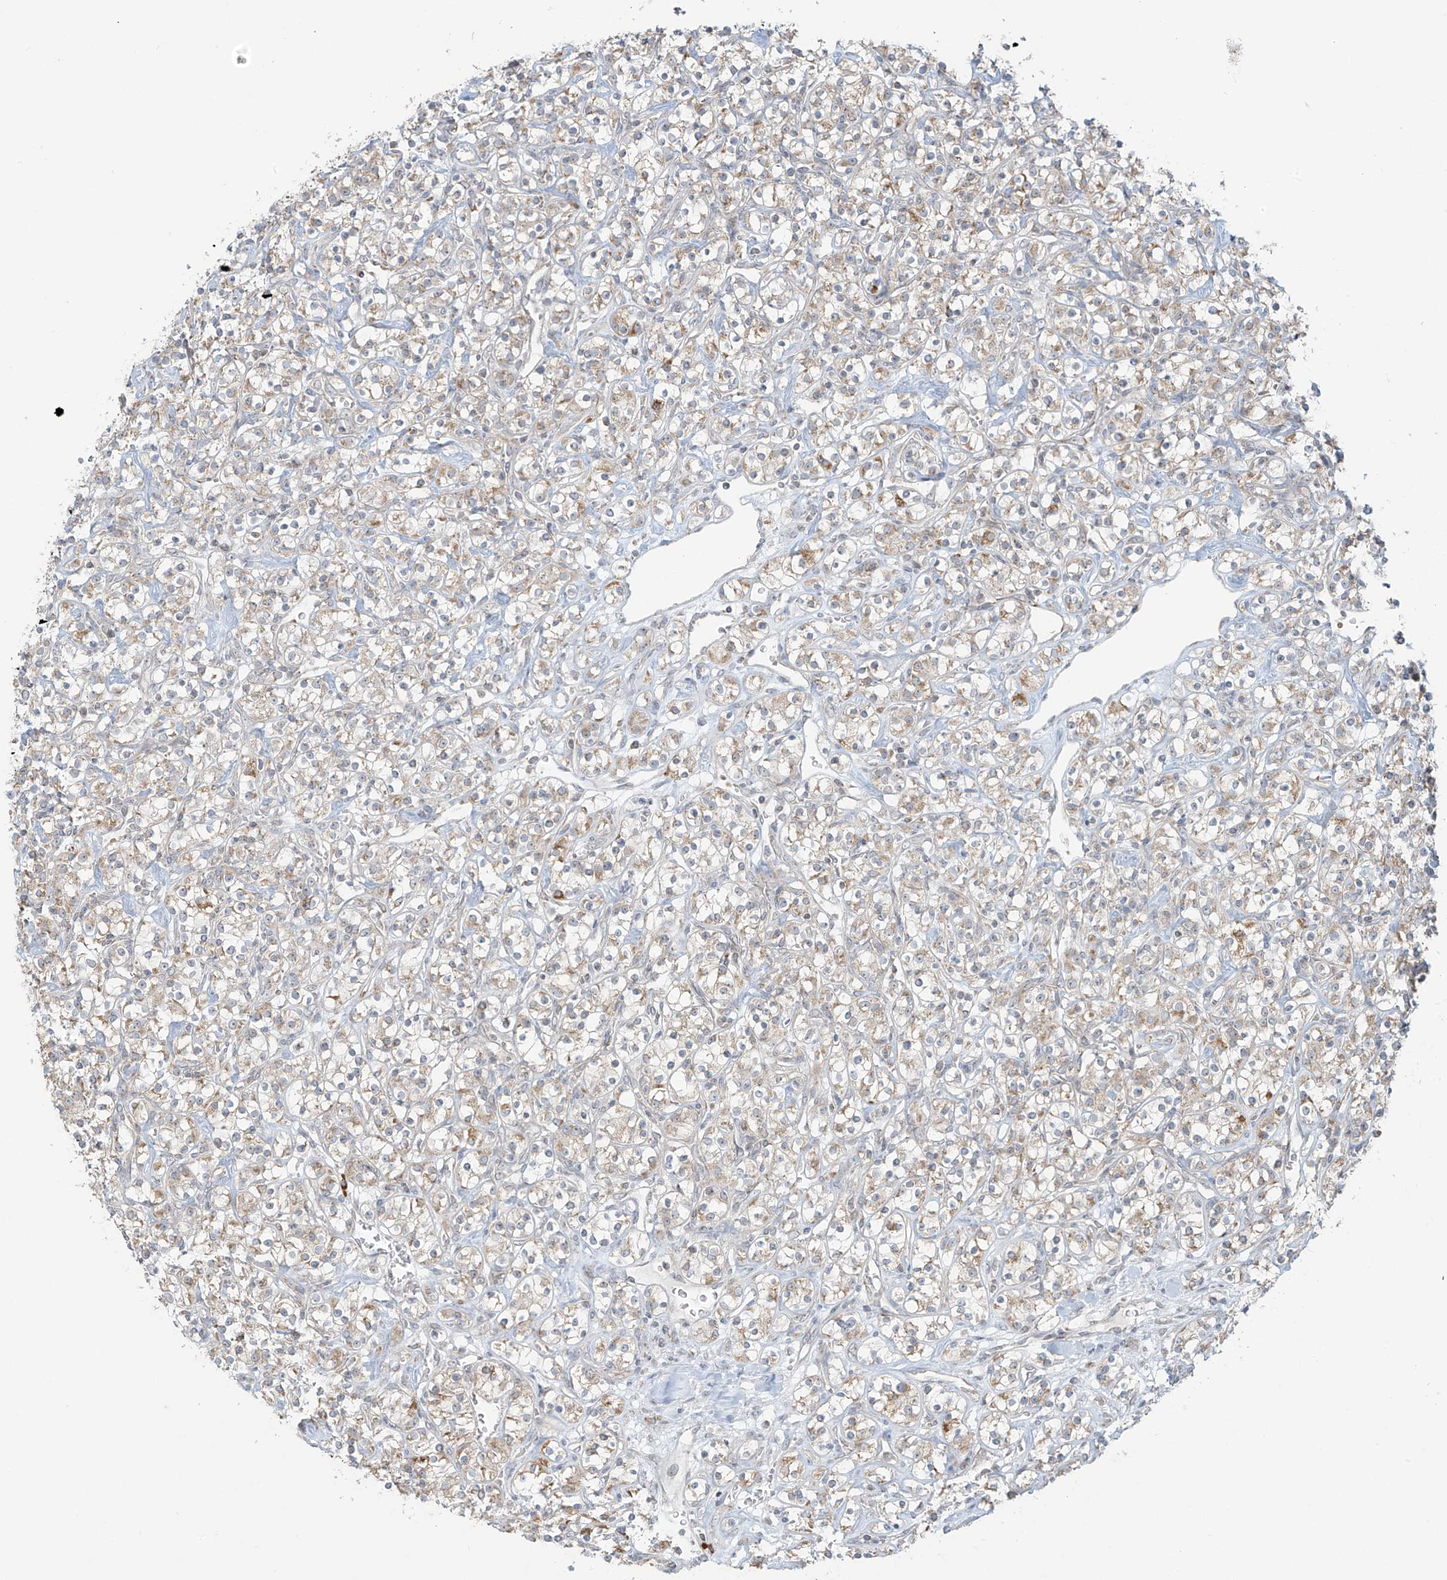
{"staining": {"intensity": "negative", "quantity": "none", "location": "none"}, "tissue": "renal cancer", "cell_type": "Tumor cells", "image_type": "cancer", "snomed": [{"axis": "morphology", "description": "Adenocarcinoma, NOS"}, {"axis": "topography", "description": "Kidney"}], "caption": "IHC photomicrograph of human adenocarcinoma (renal) stained for a protein (brown), which reveals no expression in tumor cells.", "gene": "HDDC2", "patient": {"sex": "male", "age": 77}}